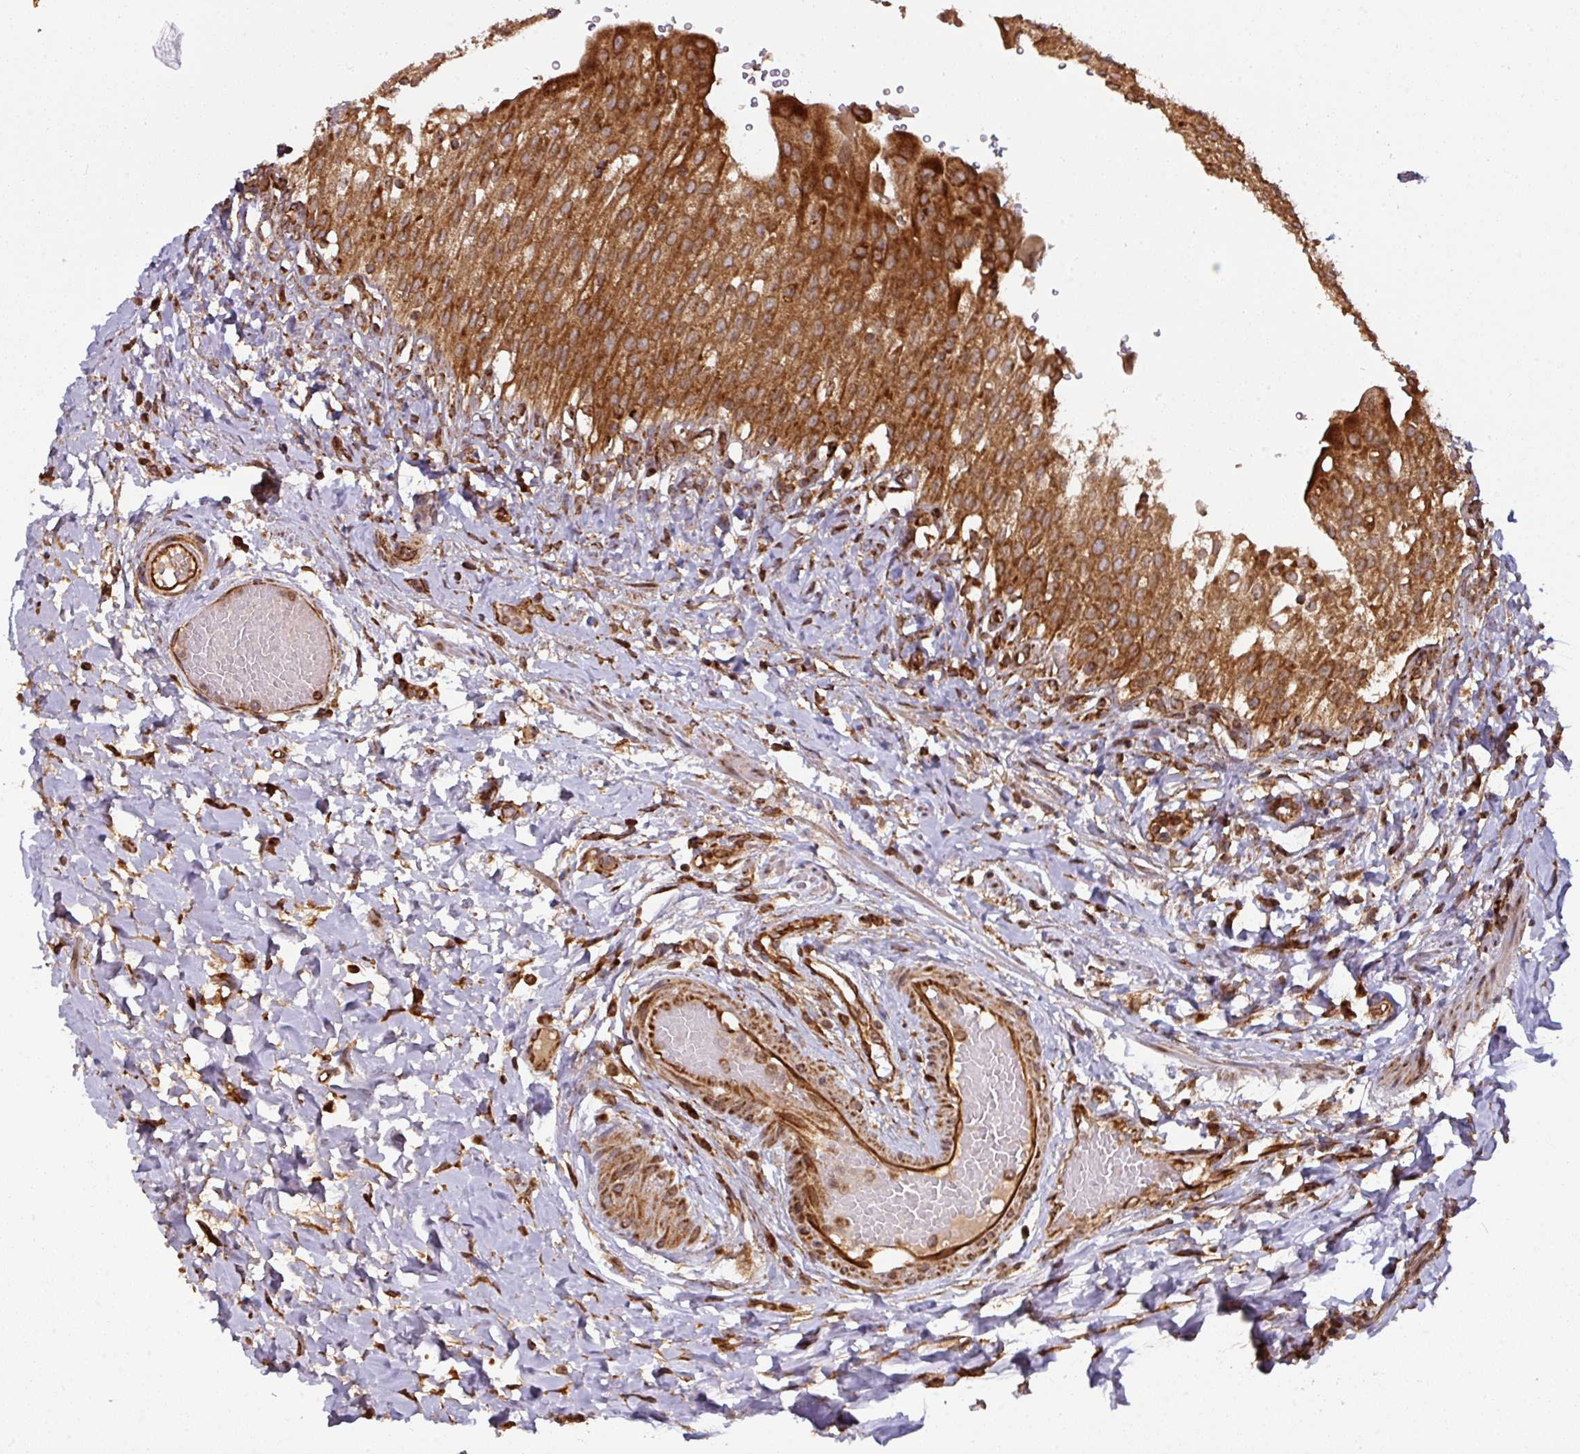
{"staining": {"intensity": "strong", "quantity": ">75%", "location": "cytoplasmic/membranous"}, "tissue": "urinary bladder", "cell_type": "Urothelial cells", "image_type": "normal", "snomed": [{"axis": "morphology", "description": "Normal tissue, NOS"}, {"axis": "morphology", "description": "Inflammation, NOS"}, {"axis": "topography", "description": "Urinary bladder"}], "caption": "Human urinary bladder stained with a brown dye exhibits strong cytoplasmic/membranous positive expression in about >75% of urothelial cells.", "gene": "TRAP1", "patient": {"sex": "male", "age": 64}}